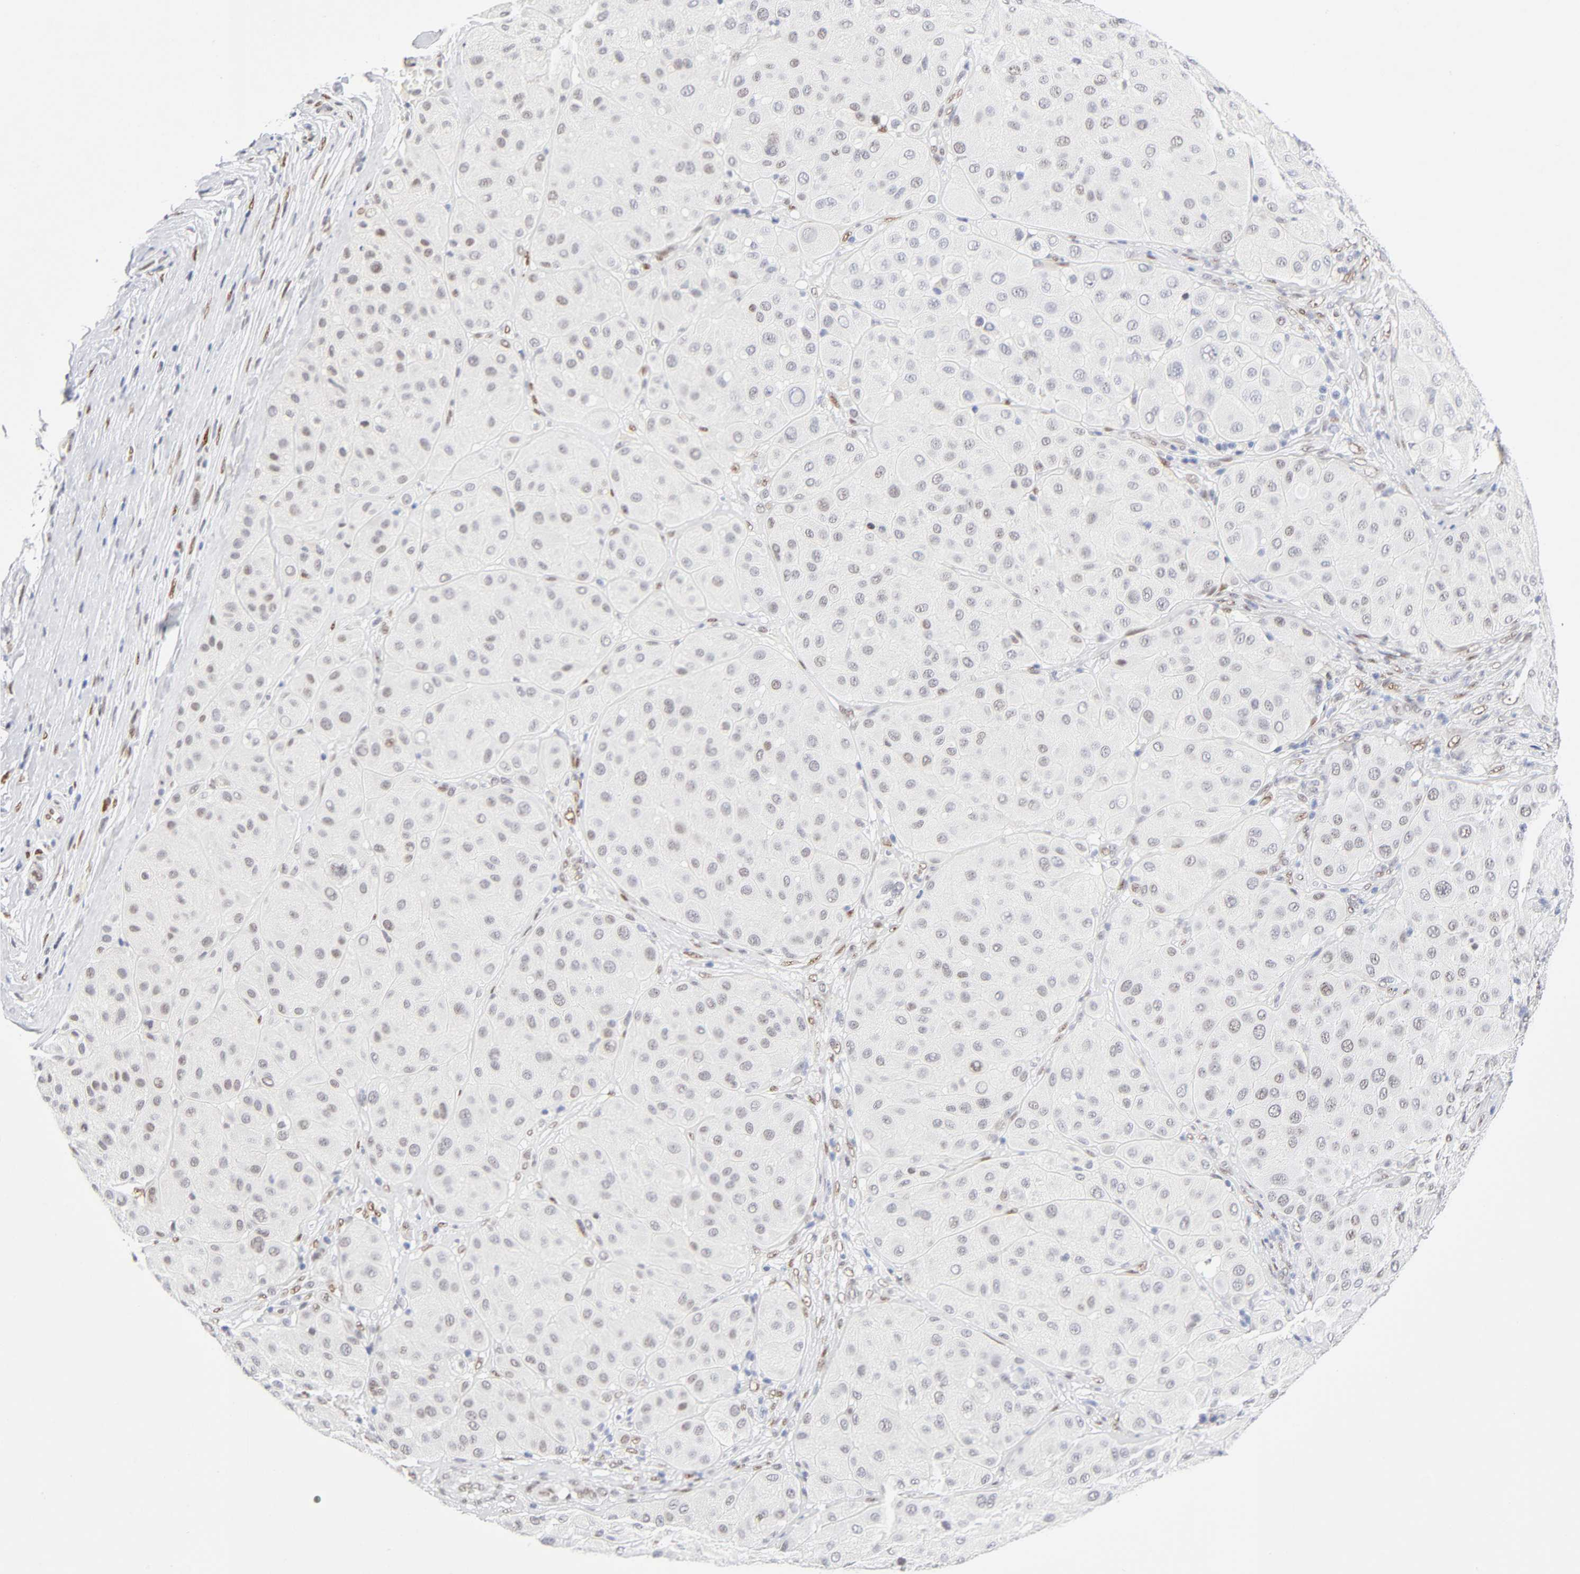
{"staining": {"intensity": "moderate", "quantity": "25%-75%", "location": "nuclear"}, "tissue": "melanoma", "cell_type": "Tumor cells", "image_type": "cancer", "snomed": [{"axis": "morphology", "description": "Normal tissue, NOS"}, {"axis": "morphology", "description": "Malignant melanoma, Metastatic site"}, {"axis": "topography", "description": "Skin"}], "caption": "Human malignant melanoma (metastatic site) stained with a protein marker shows moderate staining in tumor cells.", "gene": "NFIC", "patient": {"sex": "male", "age": 41}}